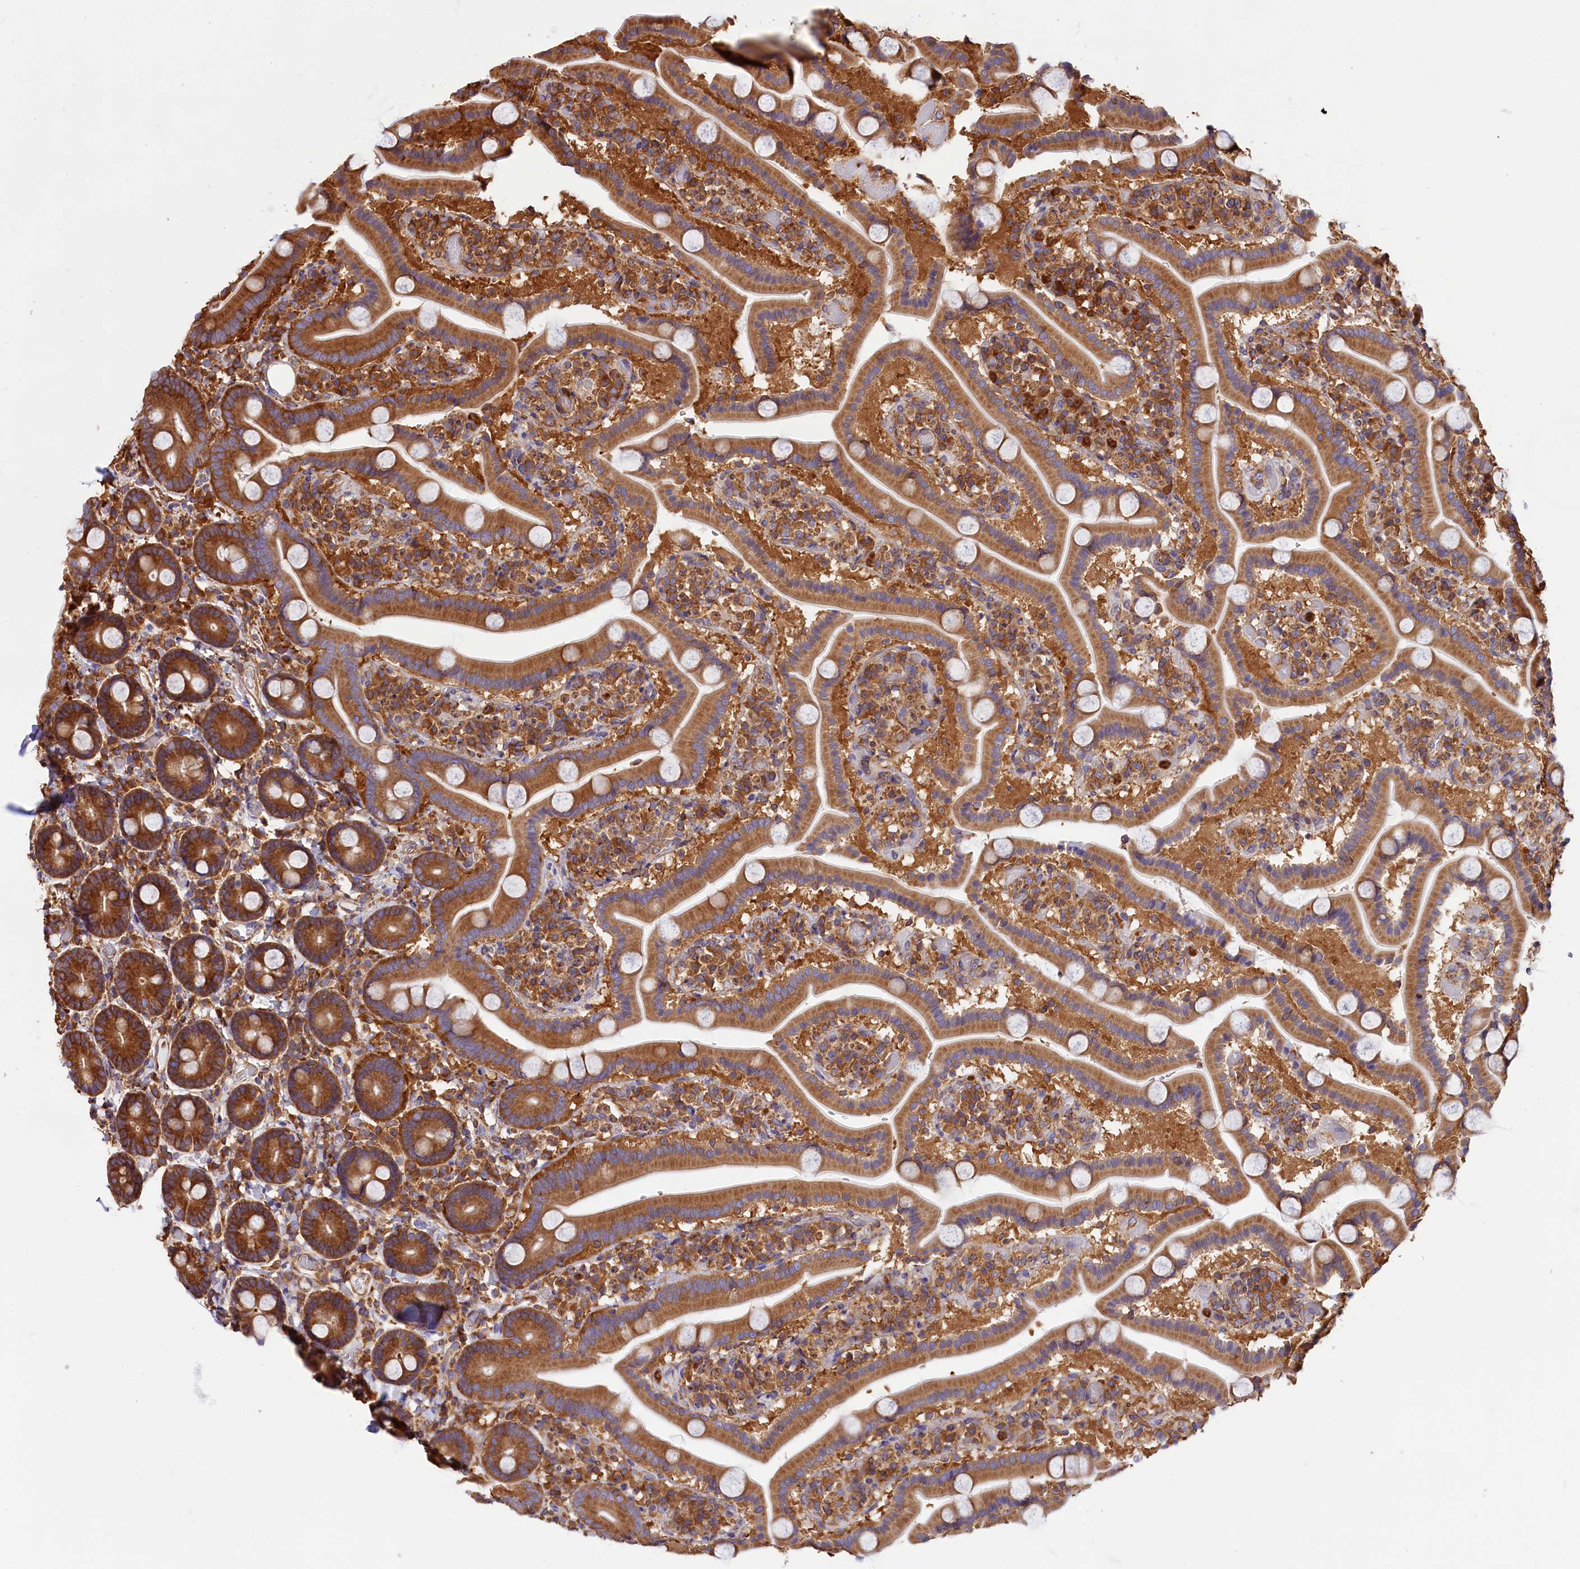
{"staining": {"intensity": "strong", "quantity": ">75%", "location": "cytoplasmic/membranous"}, "tissue": "duodenum", "cell_type": "Glandular cells", "image_type": "normal", "snomed": [{"axis": "morphology", "description": "Normal tissue, NOS"}, {"axis": "topography", "description": "Duodenum"}], "caption": "Protein staining shows strong cytoplasmic/membranous positivity in approximately >75% of glandular cells in unremarkable duodenum. Nuclei are stained in blue.", "gene": "GYS1", "patient": {"sex": "male", "age": 55}}